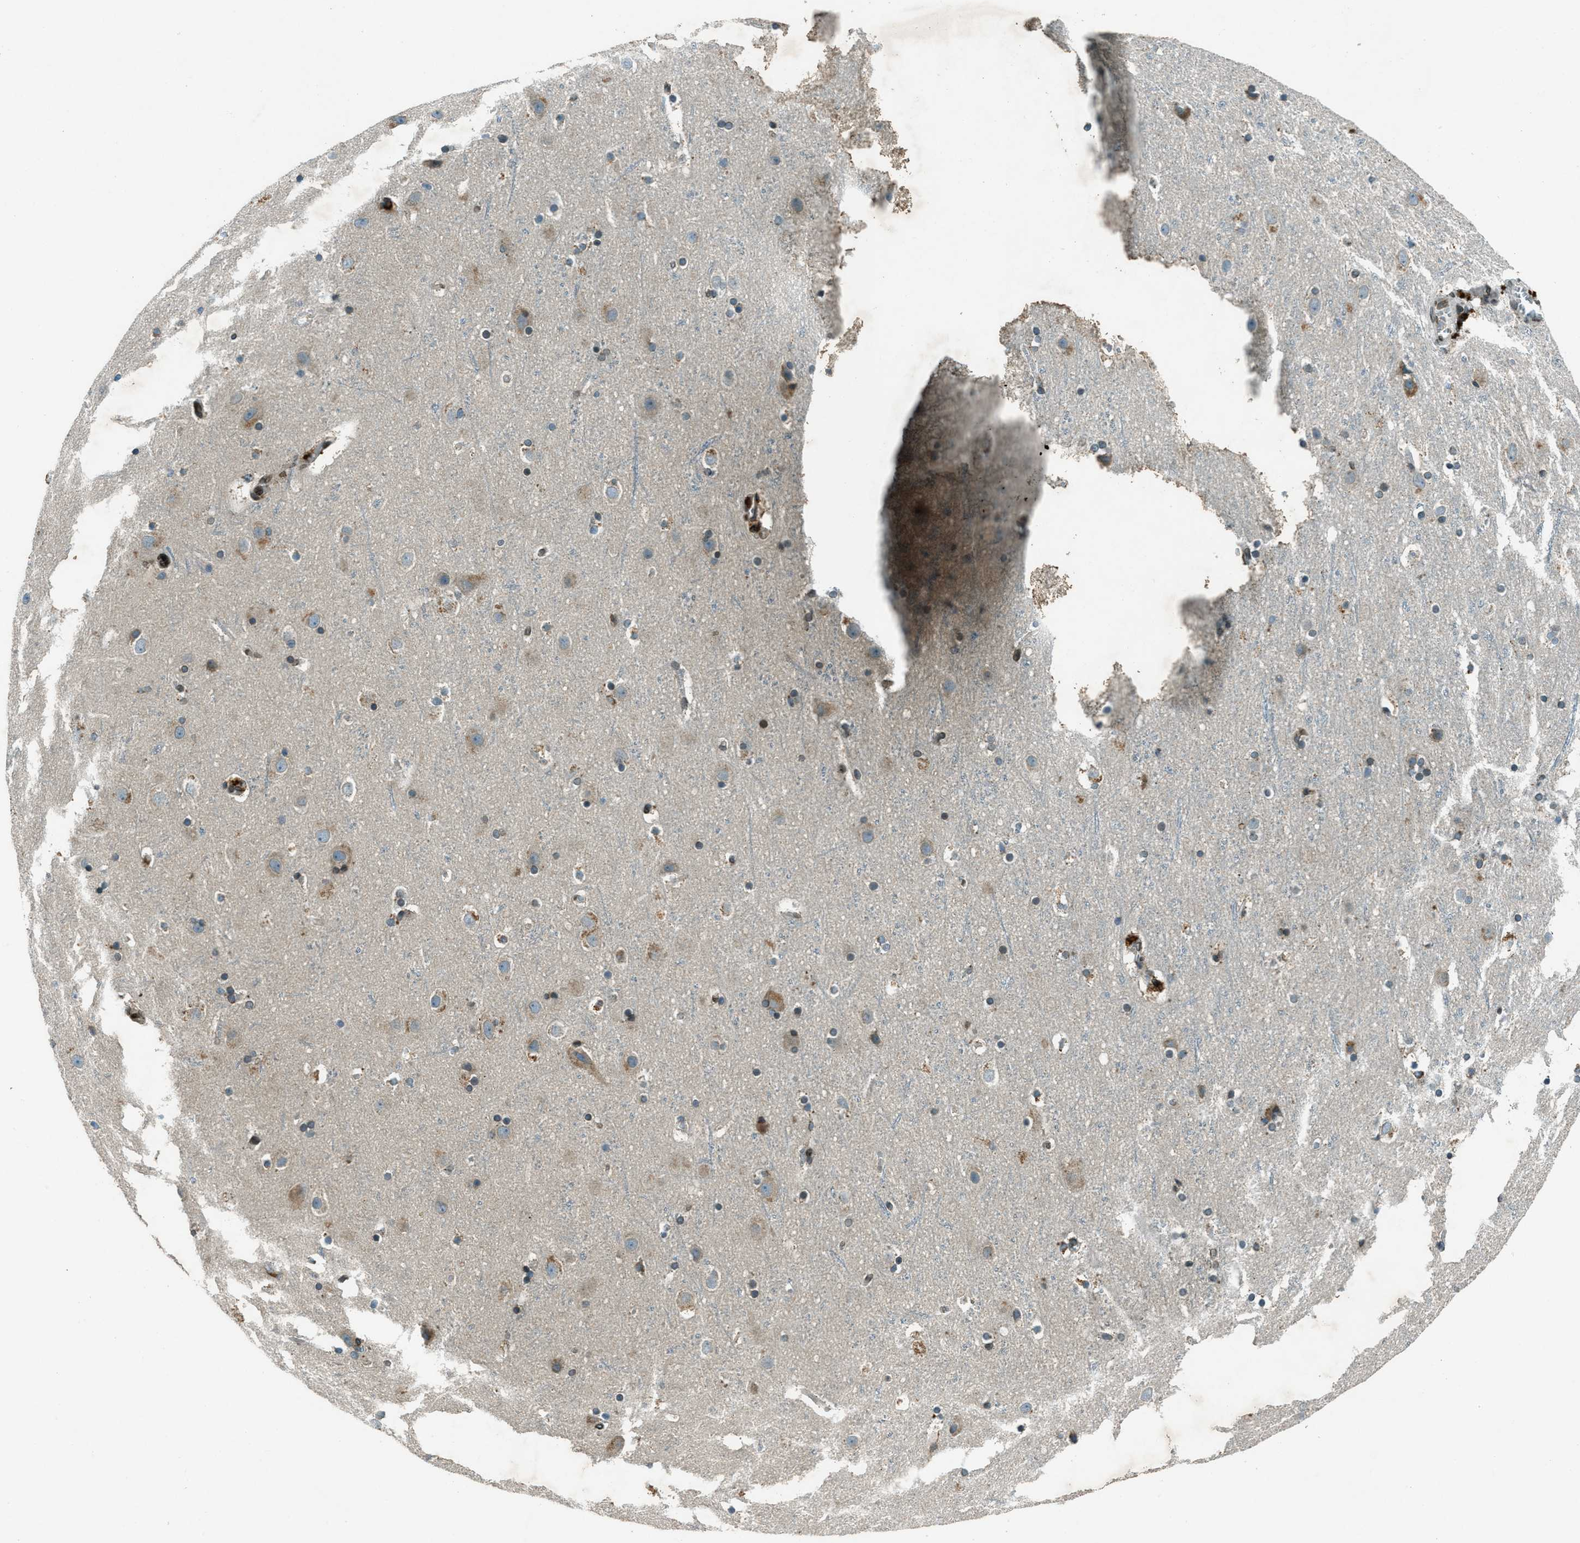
{"staining": {"intensity": "moderate", "quantity": ">75%", "location": "cytoplasmic/membranous,nuclear"}, "tissue": "cerebral cortex", "cell_type": "Endothelial cells", "image_type": "normal", "snomed": [{"axis": "morphology", "description": "Normal tissue, NOS"}, {"axis": "topography", "description": "Cerebral cortex"}], "caption": "Immunohistochemistry histopathology image of unremarkable cerebral cortex: cerebral cortex stained using immunohistochemistry reveals medium levels of moderate protein expression localized specifically in the cytoplasmic/membranous,nuclear of endothelial cells, appearing as a cytoplasmic/membranous,nuclear brown color.", "gene": "LEMD2", "patient": {"sex": "male", "age": 45}}